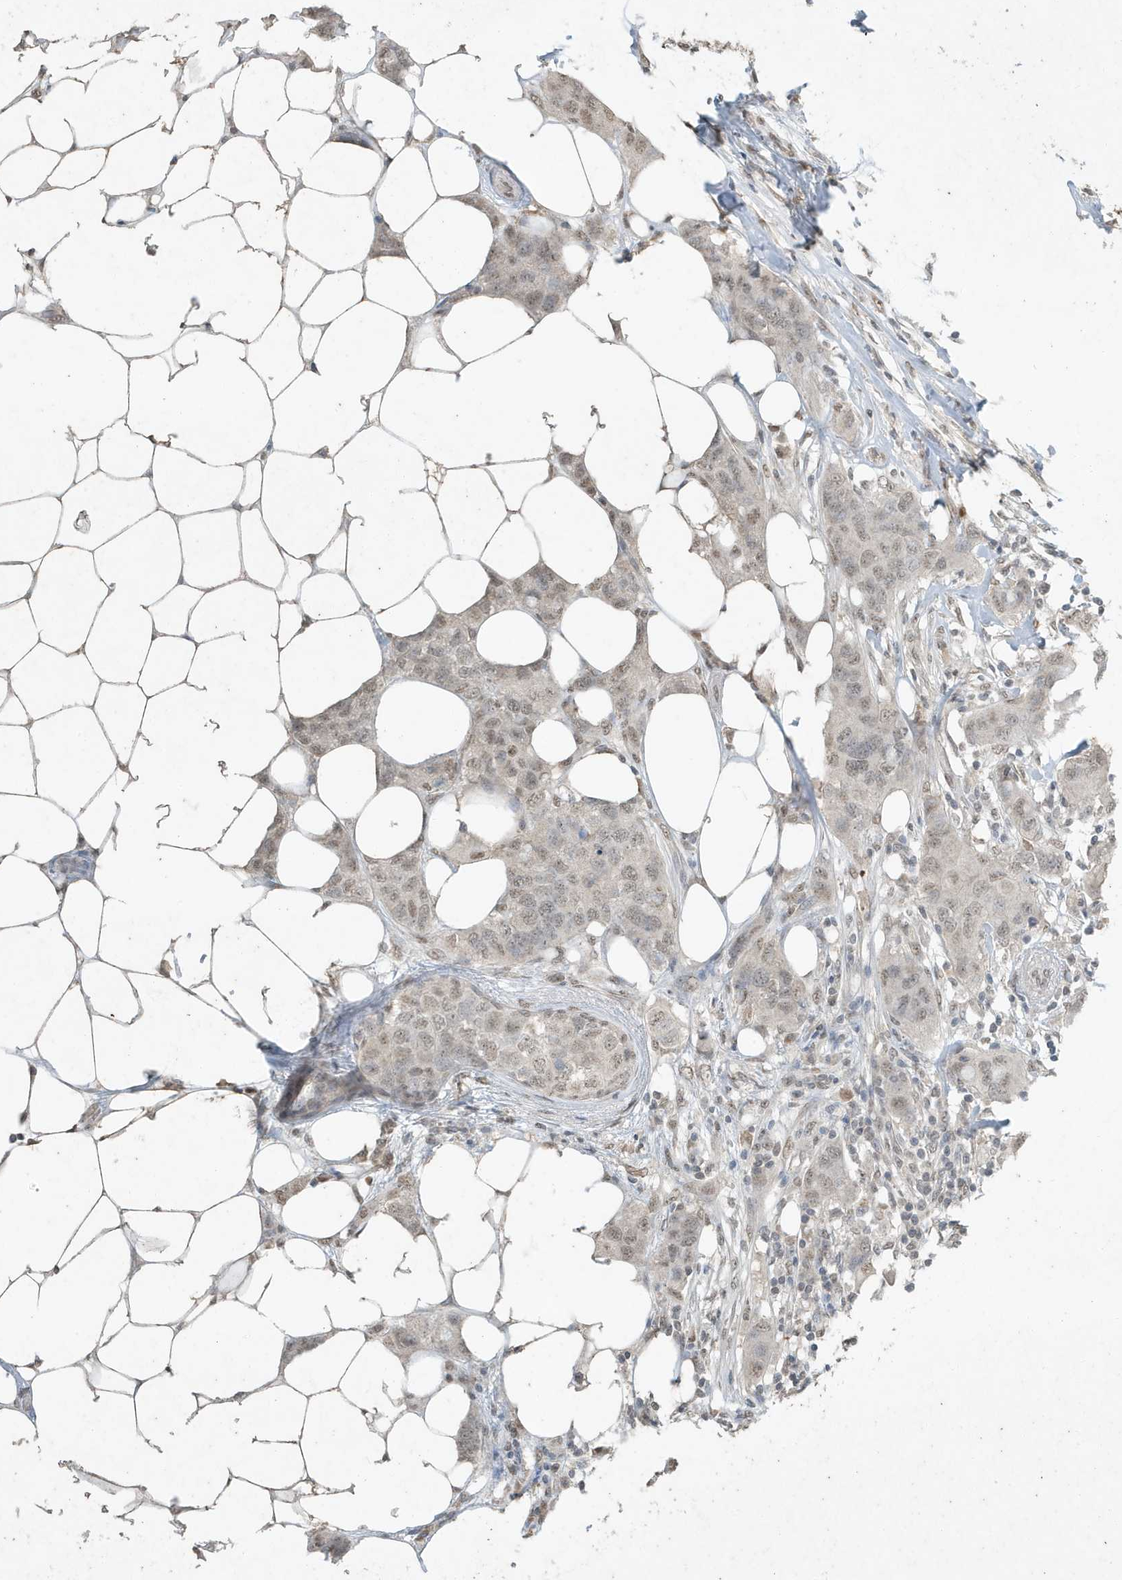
{"staining": {"intensity": "weak", "quantity": ">75%", "location": "nuclear"}, "tissue": "breast cancer", "cell_type": "Tumor cells", "image_type": "cancer", "snomed": [{"axis": "morphology", "description": "Duct carcinoma"}, {"axis": "topography", "description": "Breast"}], "caption": "Immunohistochemistry (IHC) photomicrograph of neoplastic tissue: human breast cancer stained using immunohistochemistry demonstrates low levels of weak protein expression localized specifically in the nuclear of tumor cells, appearing as a nuclear brown color.", "gene": "DEFA1", "patient": {"sex": "female", "age": 50}}